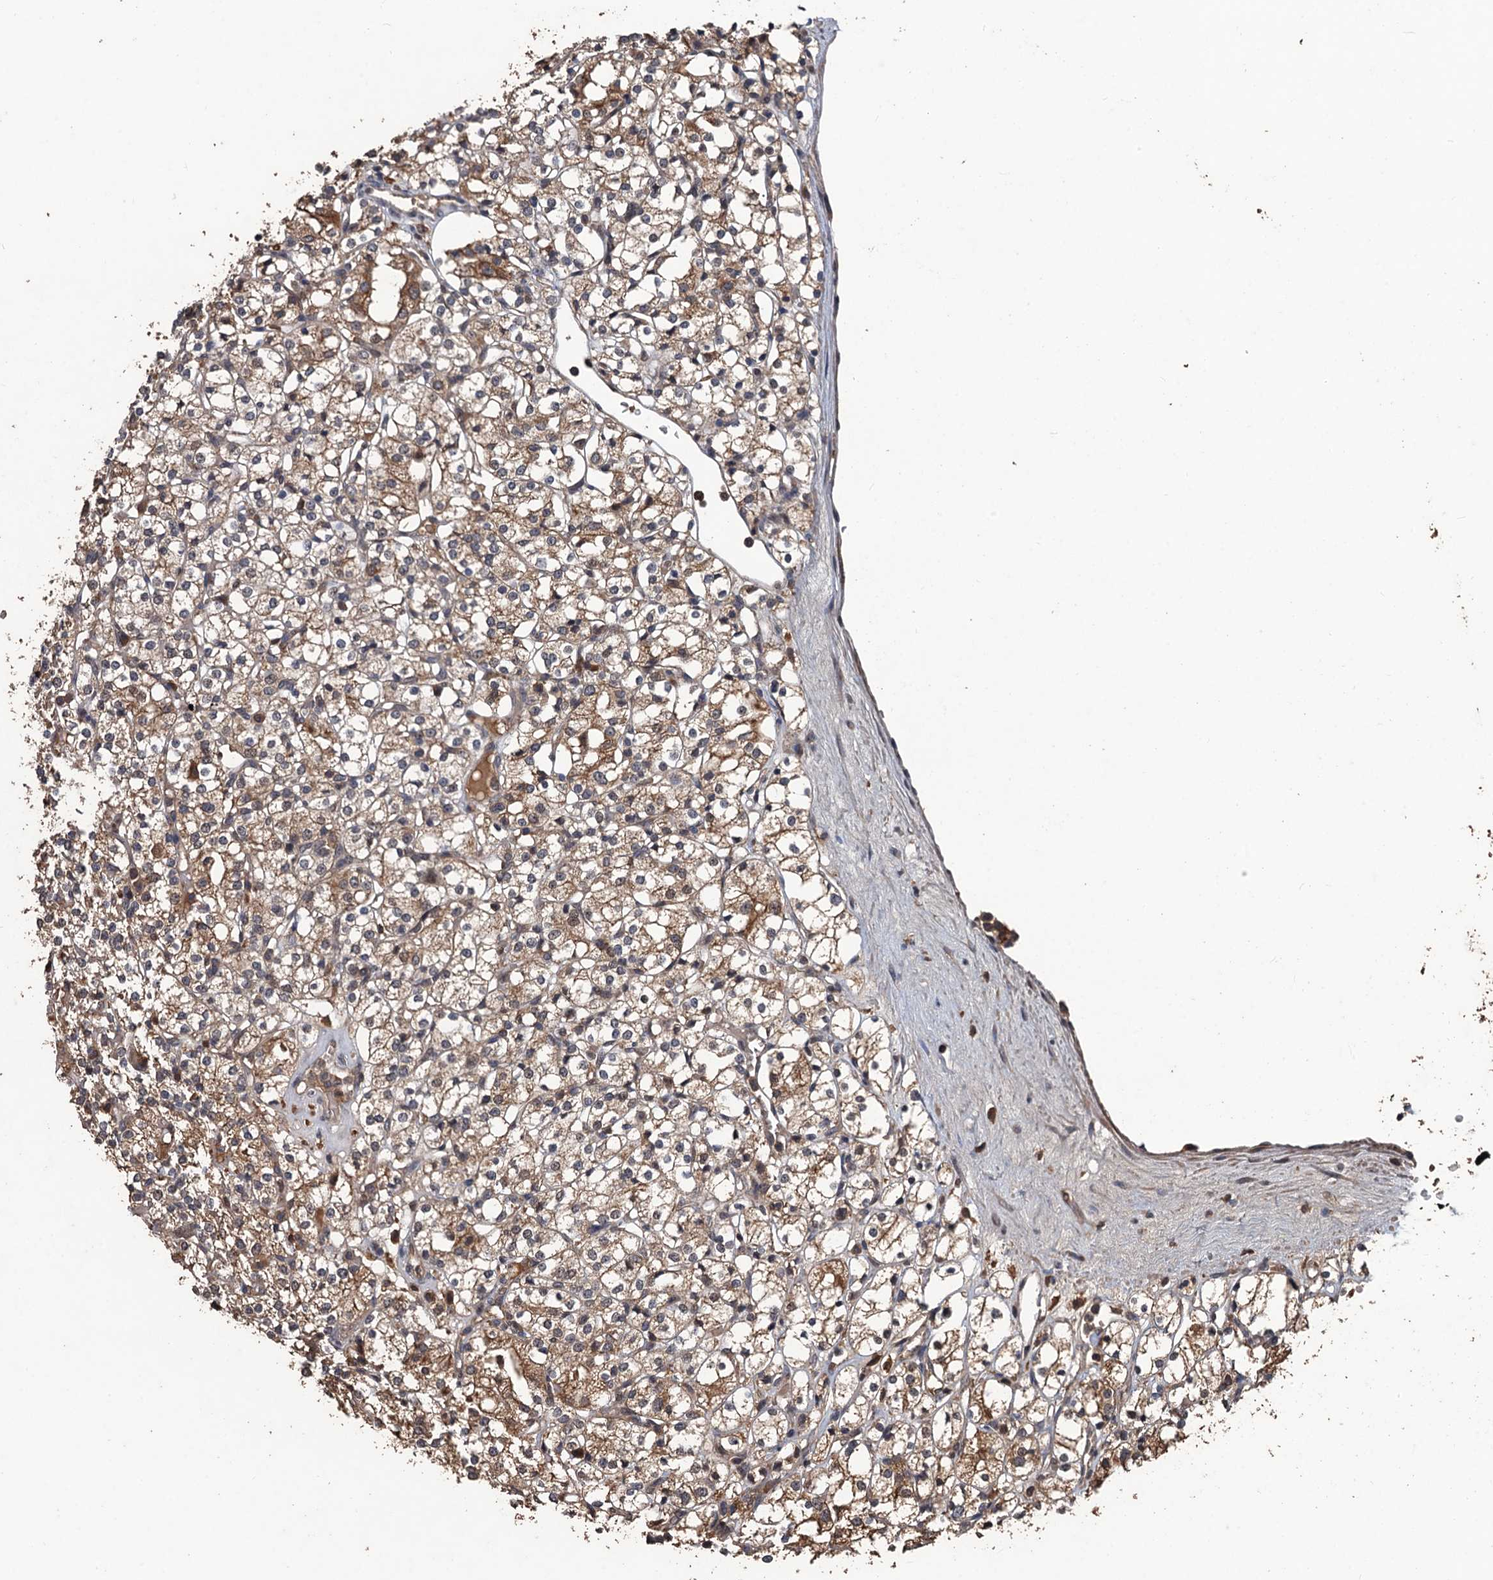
{"staining": {"intensity": "weak", "quantity": "<25%", "location": "cytoplasmic/membranous"}, "tissue": "renal cancer", "cell_type": "Tumor cells", "image_type": "cancer", "snomed": [{"axis": "morphology", "description": "Adenocarcinoma, NOS"}, {"axis": "topography", "description": "Kidney"}], "caption": "This is an immunohistochemistry histopathology image of renal adenocarcinoma. There is no staining in tumor cells.", "gene": "ZNF438", "patient": {"sex": "male", "age": 77}}